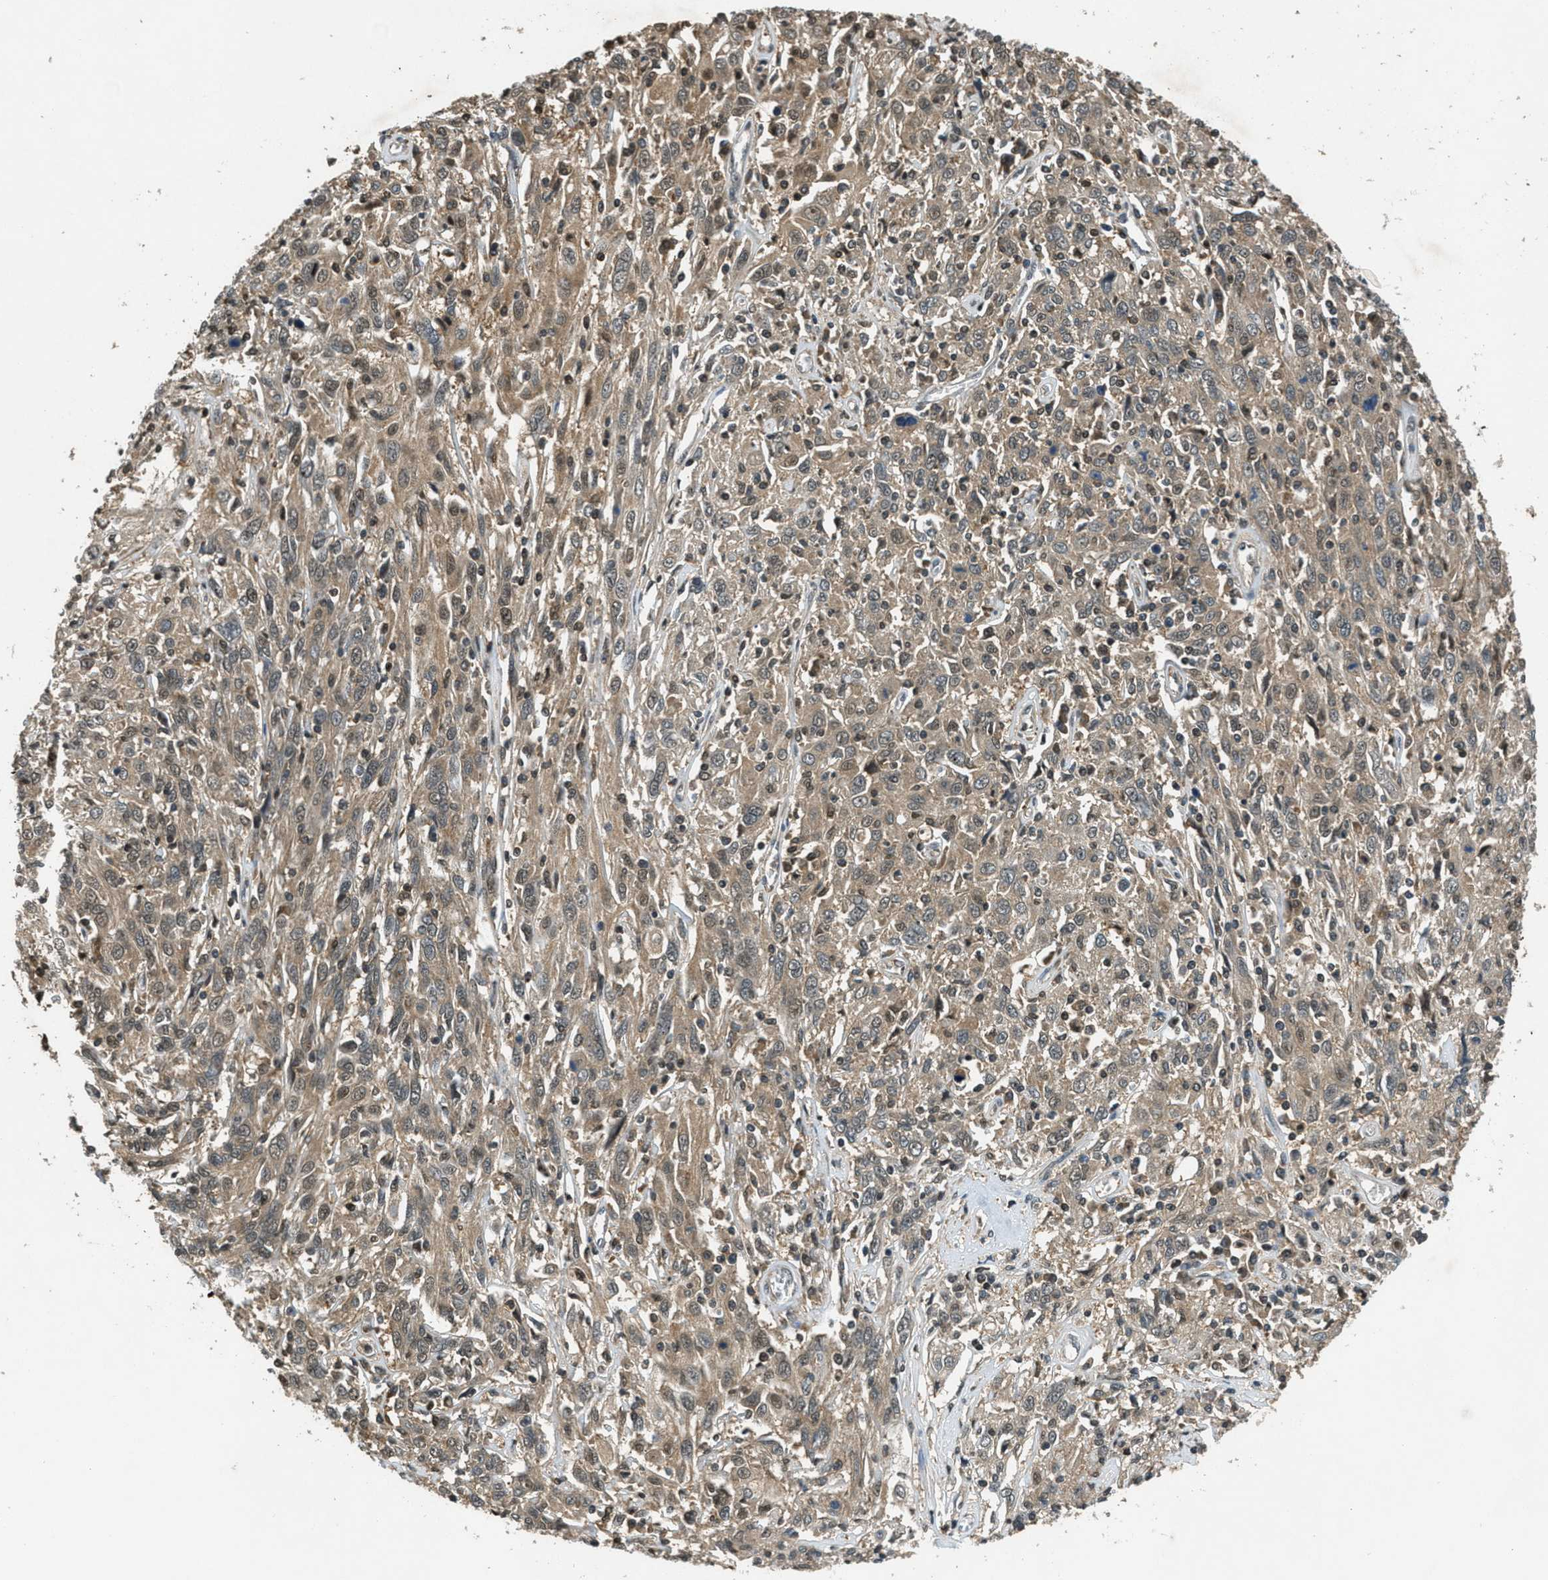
{"staining": {"intensity": "weak", "quantity": ">75%", "location": "cytoplasmic/membranous"}, "tissue": "cervical cancer", "cell_type": "Tumor cells", "image_type": "cancer", "snomed": [{"axis": "morphology", "description": "Squamous cell carcinoma, NOS"}, {"axis": "topography", "description": "Cervix"}], "caption": "Protein staining of squamous cell carcinoma (cervical) tissue reveals weak cytoplasmic/membranous positivity in about >75% of tumor cells.", "gene": "DUSP6", "patient": {"sex": "female", "age": 46}}